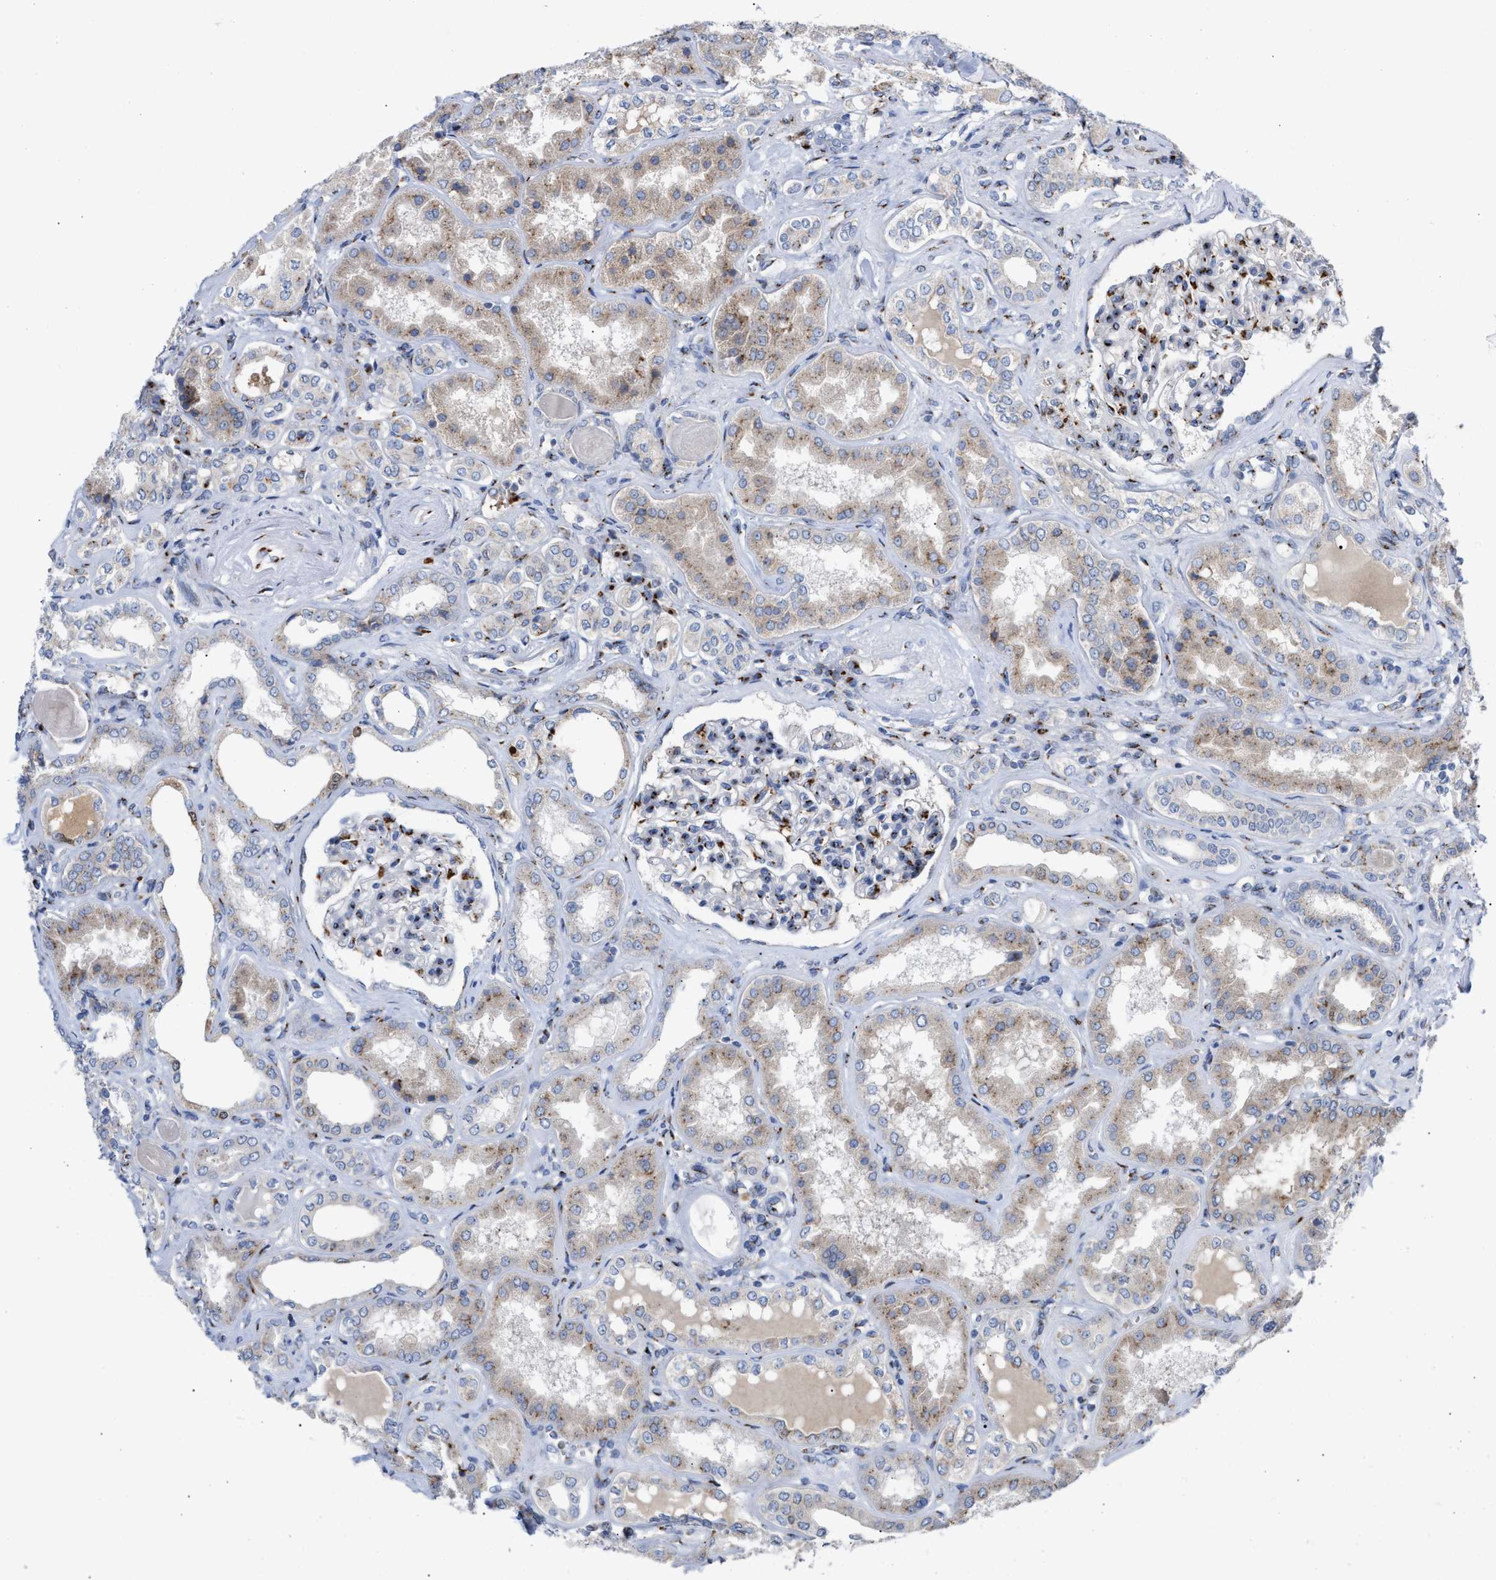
{"staining": {"intensity": "moderate", "quantity": "25%-75%", "location": "cytoplasmic/membranous"}, "tissue": "kidney", "cell_type": "Cells in glomeruli", "image_type": "normal", "snomed": [{"axis": "morphology", "description": "Normal tissue, NOS"}, {"axis": "topography", "description": "Kidney"}], "caption": "Protein positivity by IHC exhibits moderate cytoplasmic/membranous expression in approximately 25%-75% of cells in glomeruli in unremarkable kidney.", "gene": "CCL2", "patient": {"sex": "female", "age": 56}}